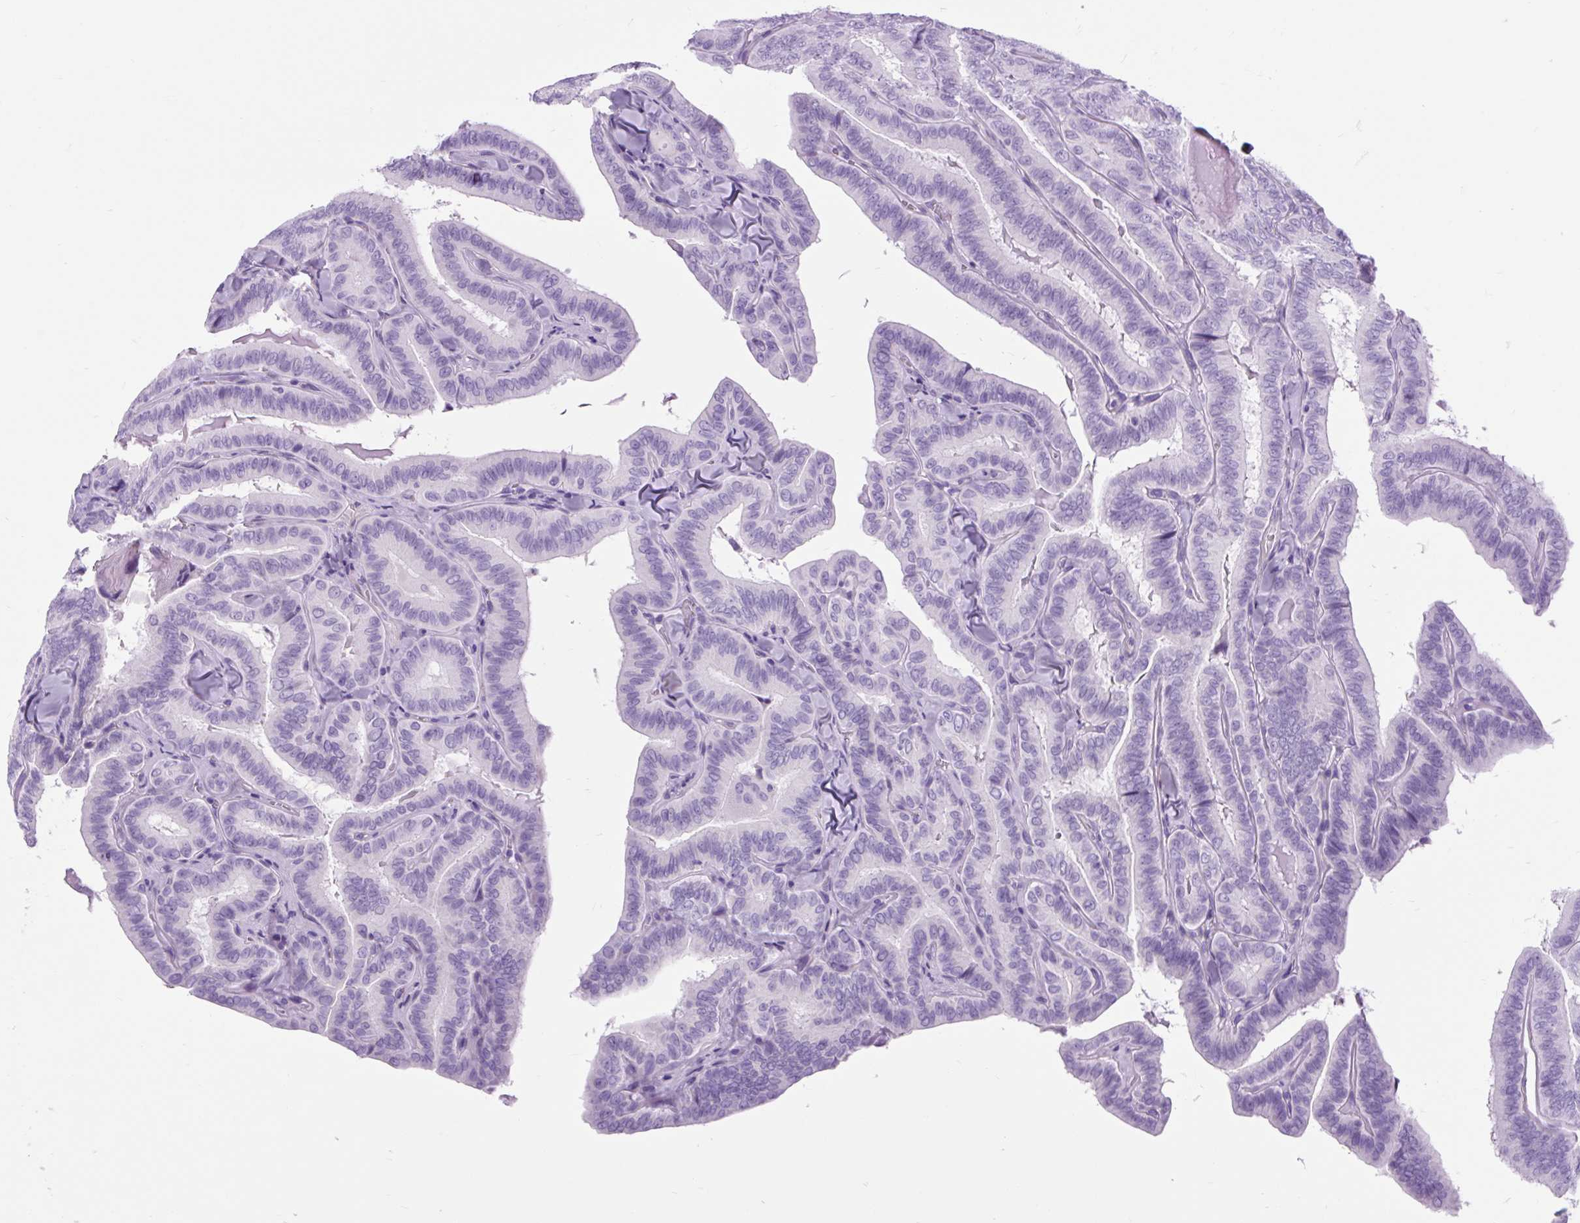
{"staining": {"intensity": "negative", "quantity": "none", "location": "none"}, "tissue": "thyroid cancer", "cell_type": "Tumor cells", "image_type": "cancer", "snomed": [{"axis": "morphology", "description": "Papillary adenocarcinoma, NOS"}, {"axis": "topography", "description": "Thyroid gland"}], "caption": "High magnification brightfield microscopy of thyroid cancer (papillary adenocarcinoma) stained with DAB (brown) and counterstained with hematoxylin (blue): tumor cells show no significant staining.", "gene": "DPP6", "patient": {"sex": "male", "age": 61}}